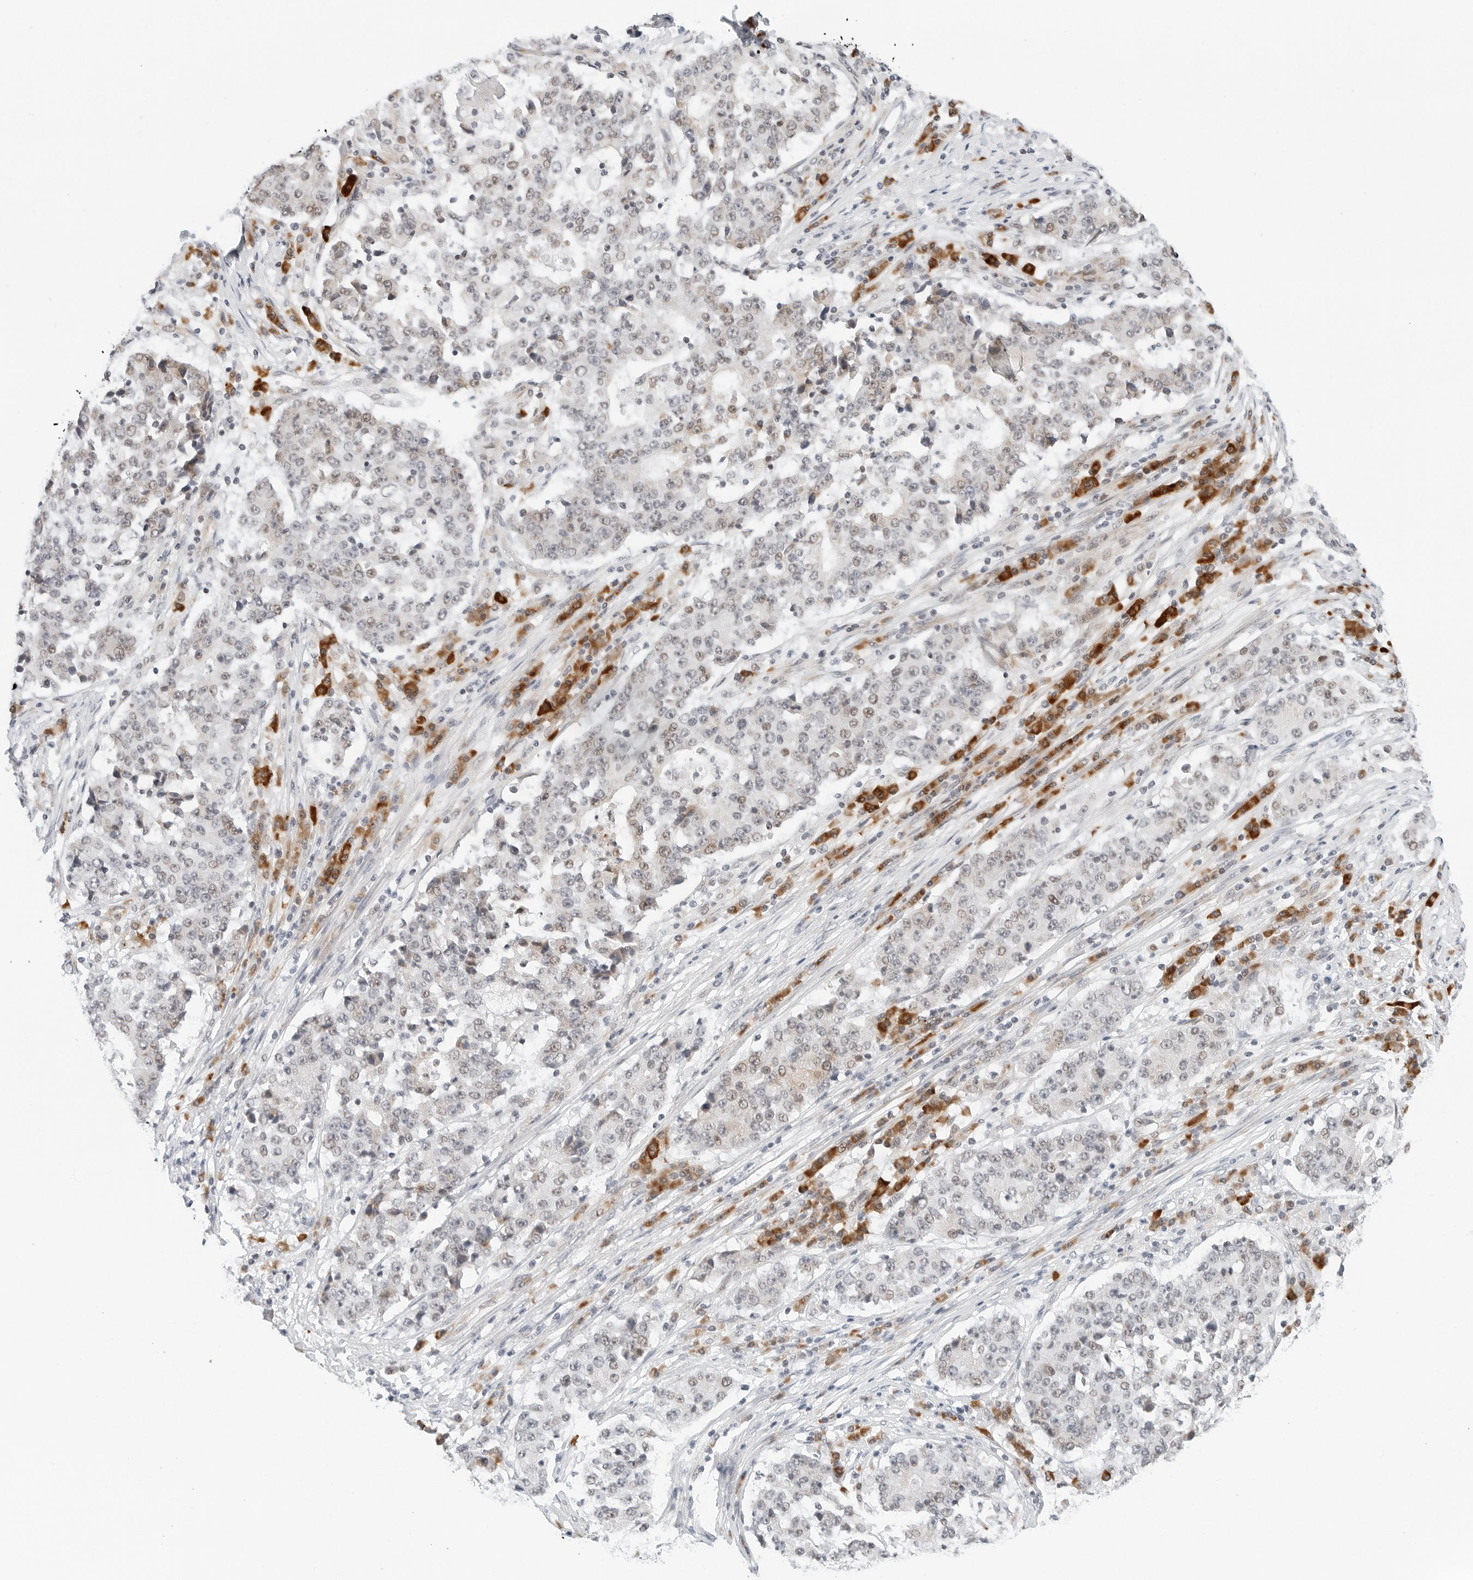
{"staining": {"intensity": "weak", "quantity": "<25%", "location": "cytoplasmic/membranous,nuclear"}, "tissue": "stomach cancer", "cell_type": "Tumor cells", "image_type": "cancer", "snomed": [{"axis": "morphology", "description": "Adenocarcinoma, NOS"}, {"axis": "topography", "description": "Stomach"}], "caption": "Histopathology image shows no protein staining in tumor cells of stomach cancer tissue. (DAB (3,3'-diaminobenzidine) immunohistochemistry visualized using brightfield microscopy, high magnification).", "gene": "PARP10", "patient": {"sex": "male", "age": 59}}